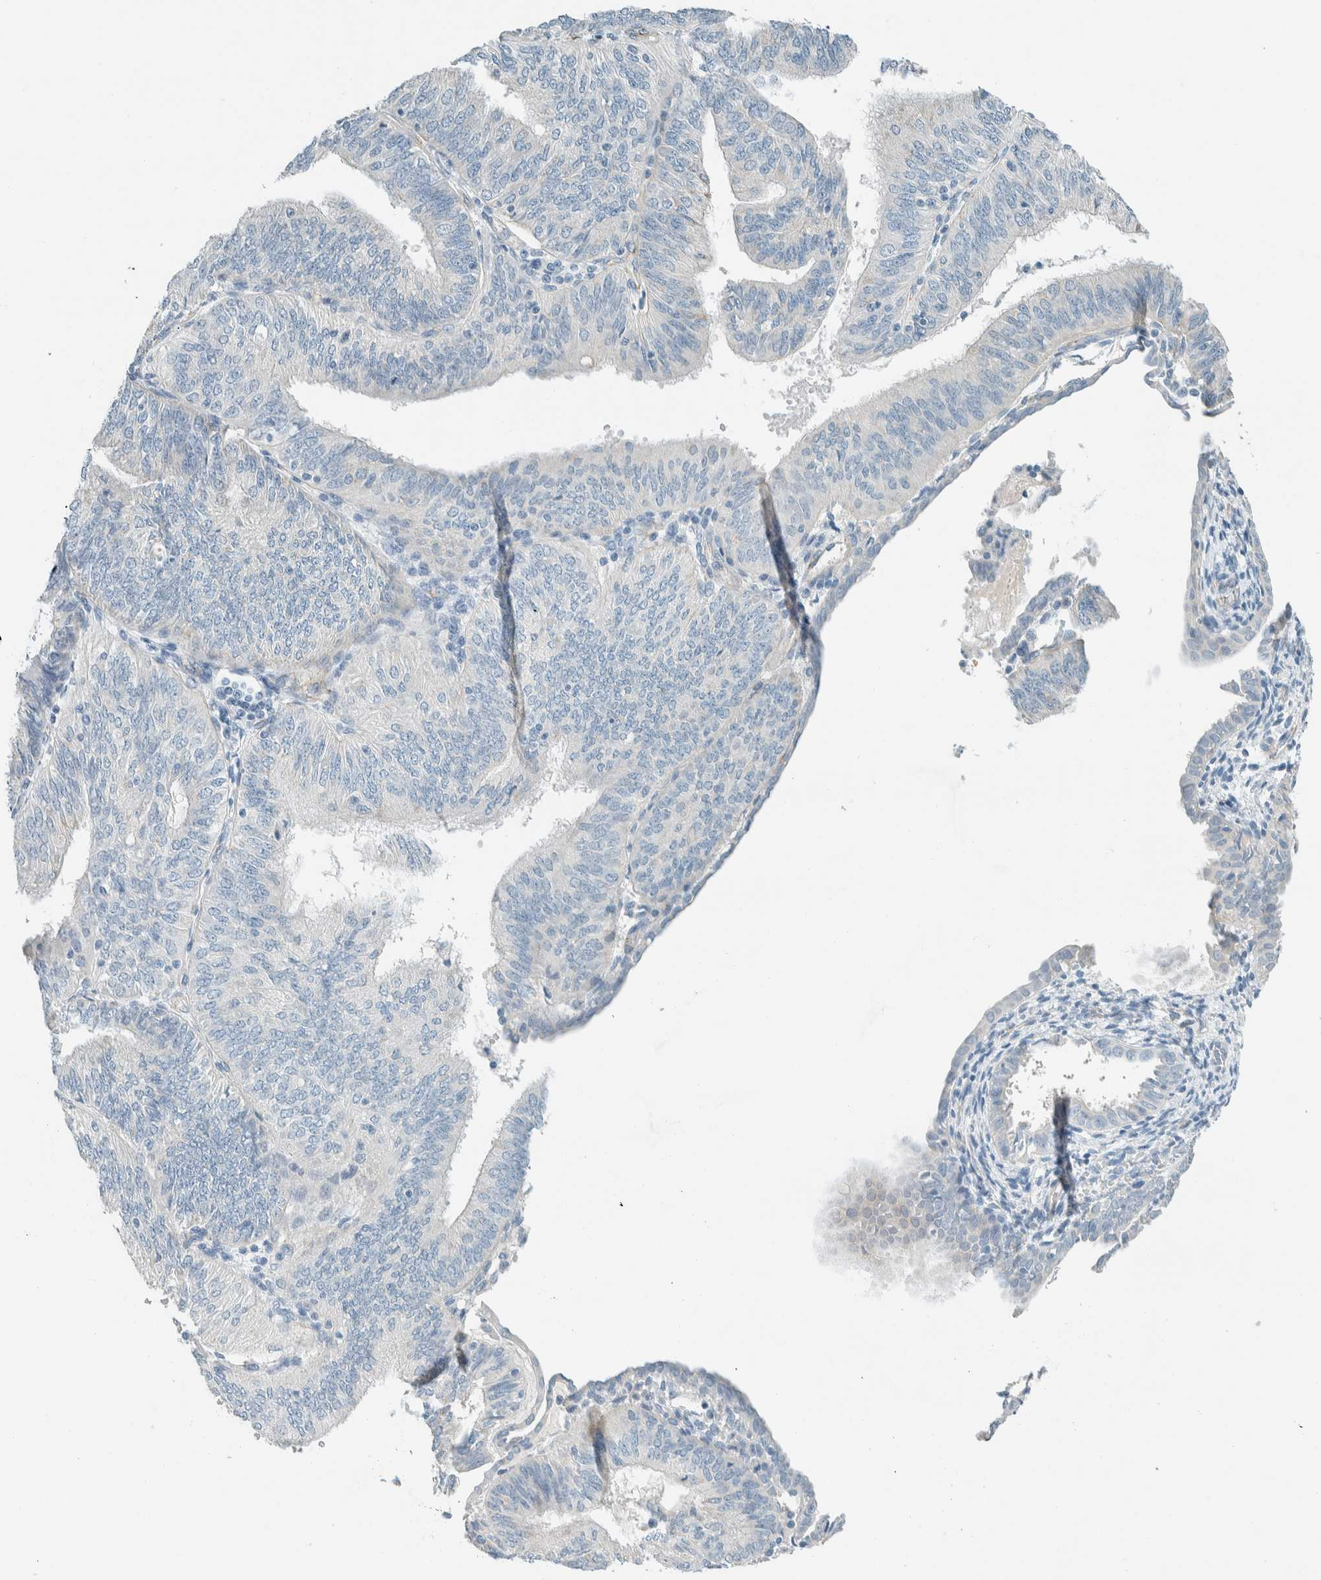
{"staining": {"intensity": "negative", "quantity": "none", "location": "none"}, "tissue": "endometrial cancer", "cell_type": "Tumor cells", "image_type": "cancer", "snomed": [{"axis": "morphology", "description": "Adenocarcinoma, NOS"}, {"axis": "topography", "description": "Endometrium"}], "caption": "IHC of human endometrial cancer (adenocarcinoma) demonstrates no expression in tumor cells.", "gene": "SLFN12", "patient": {"sex": "female", "age": 58}}